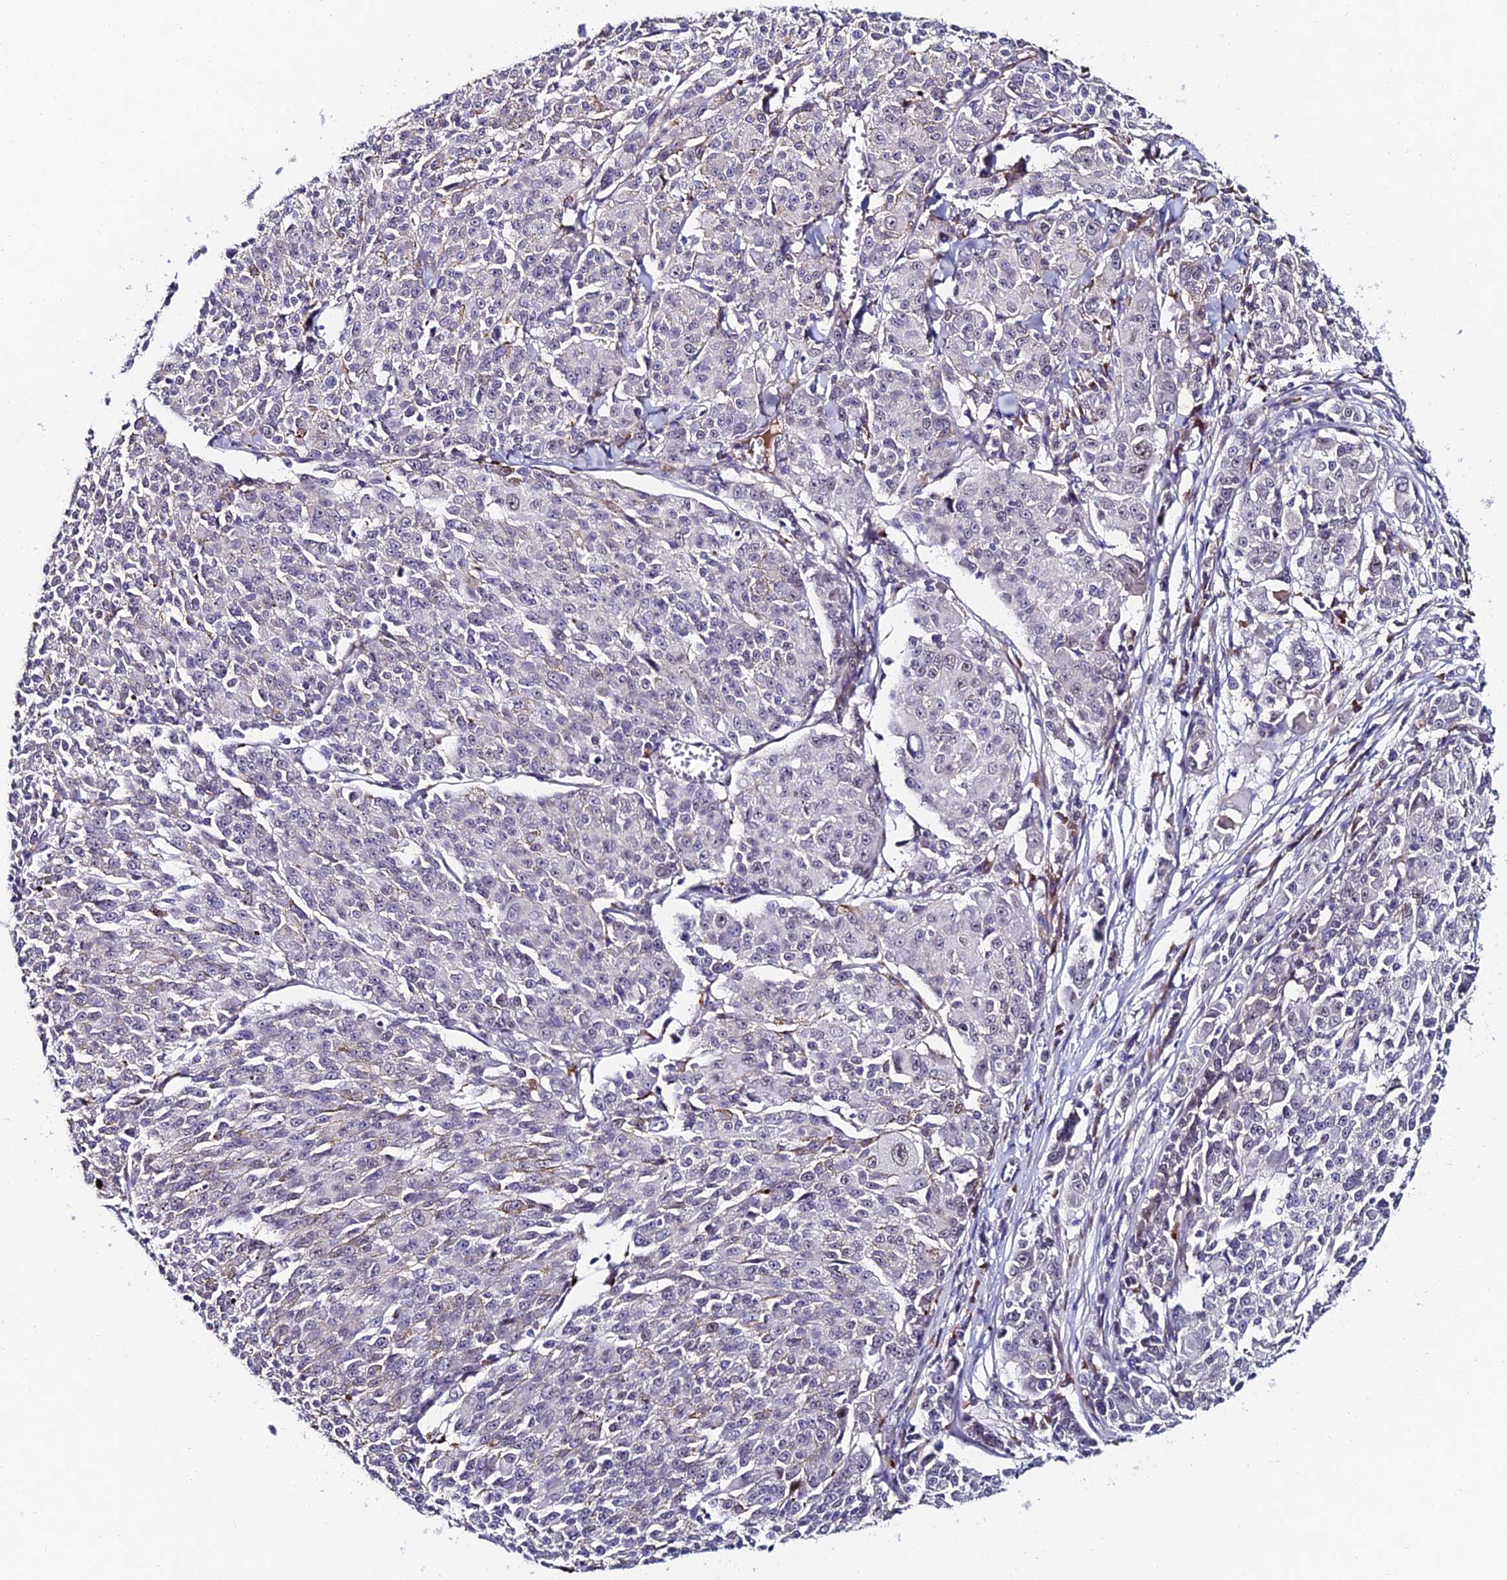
{"staining": {"intensity": "negative", "quantity": "none", "location": "none"}, "tissue": "melanoma", "cell_type": "Tumor cells", "image_type": "cancer", "snomed": [{"axis": "morphology", "description": "Malignant melanoma, NOS"}, {"axis": "topography", "description": "Skin"}], "caption": "Tumor cells show no significant expression in malignant melanoma.", "gene": "TRIM24", "patient": {"sex": "female", "age": 52}}